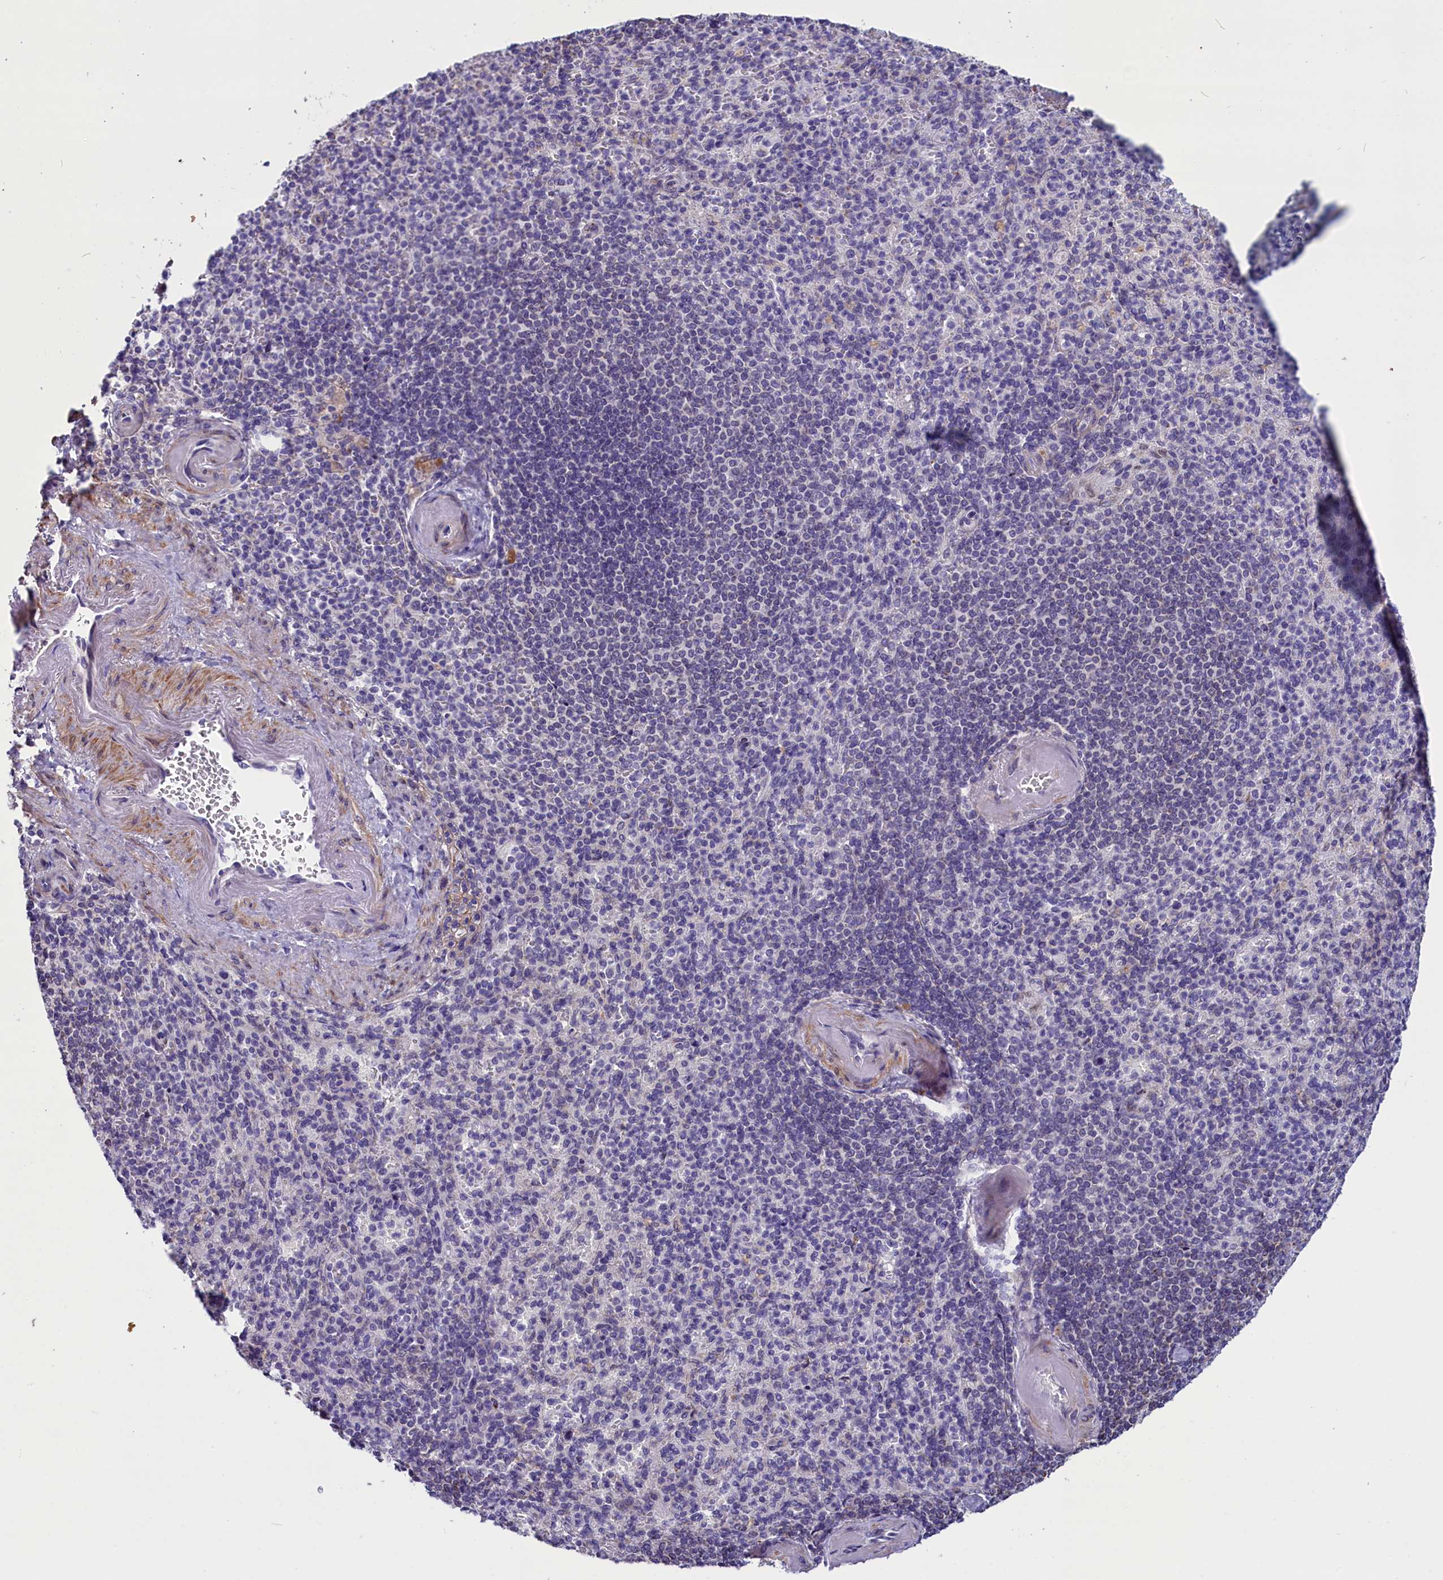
{"staining": {"intensity": "negative", "quantity": "none", "location": "none"}, "tissue": "spleen", "cell_type": "Cells in red pulp", "image_type": "normal", "snomed": [{"axis": "morphology", "description": "Normal tissue, NOS"}, {"axis": "topography", "description": "Spleen"}], "caption": "DAB (3,3'-diaminobenzidine) immunohistochemical staining of unremarkable human spleen demonstrates no significant staining in cells in red pulp. (DAB IHC with hematoxylin counter stain).", "gene": "SCD5", "patient": {"sex": "female", "age": 74}}